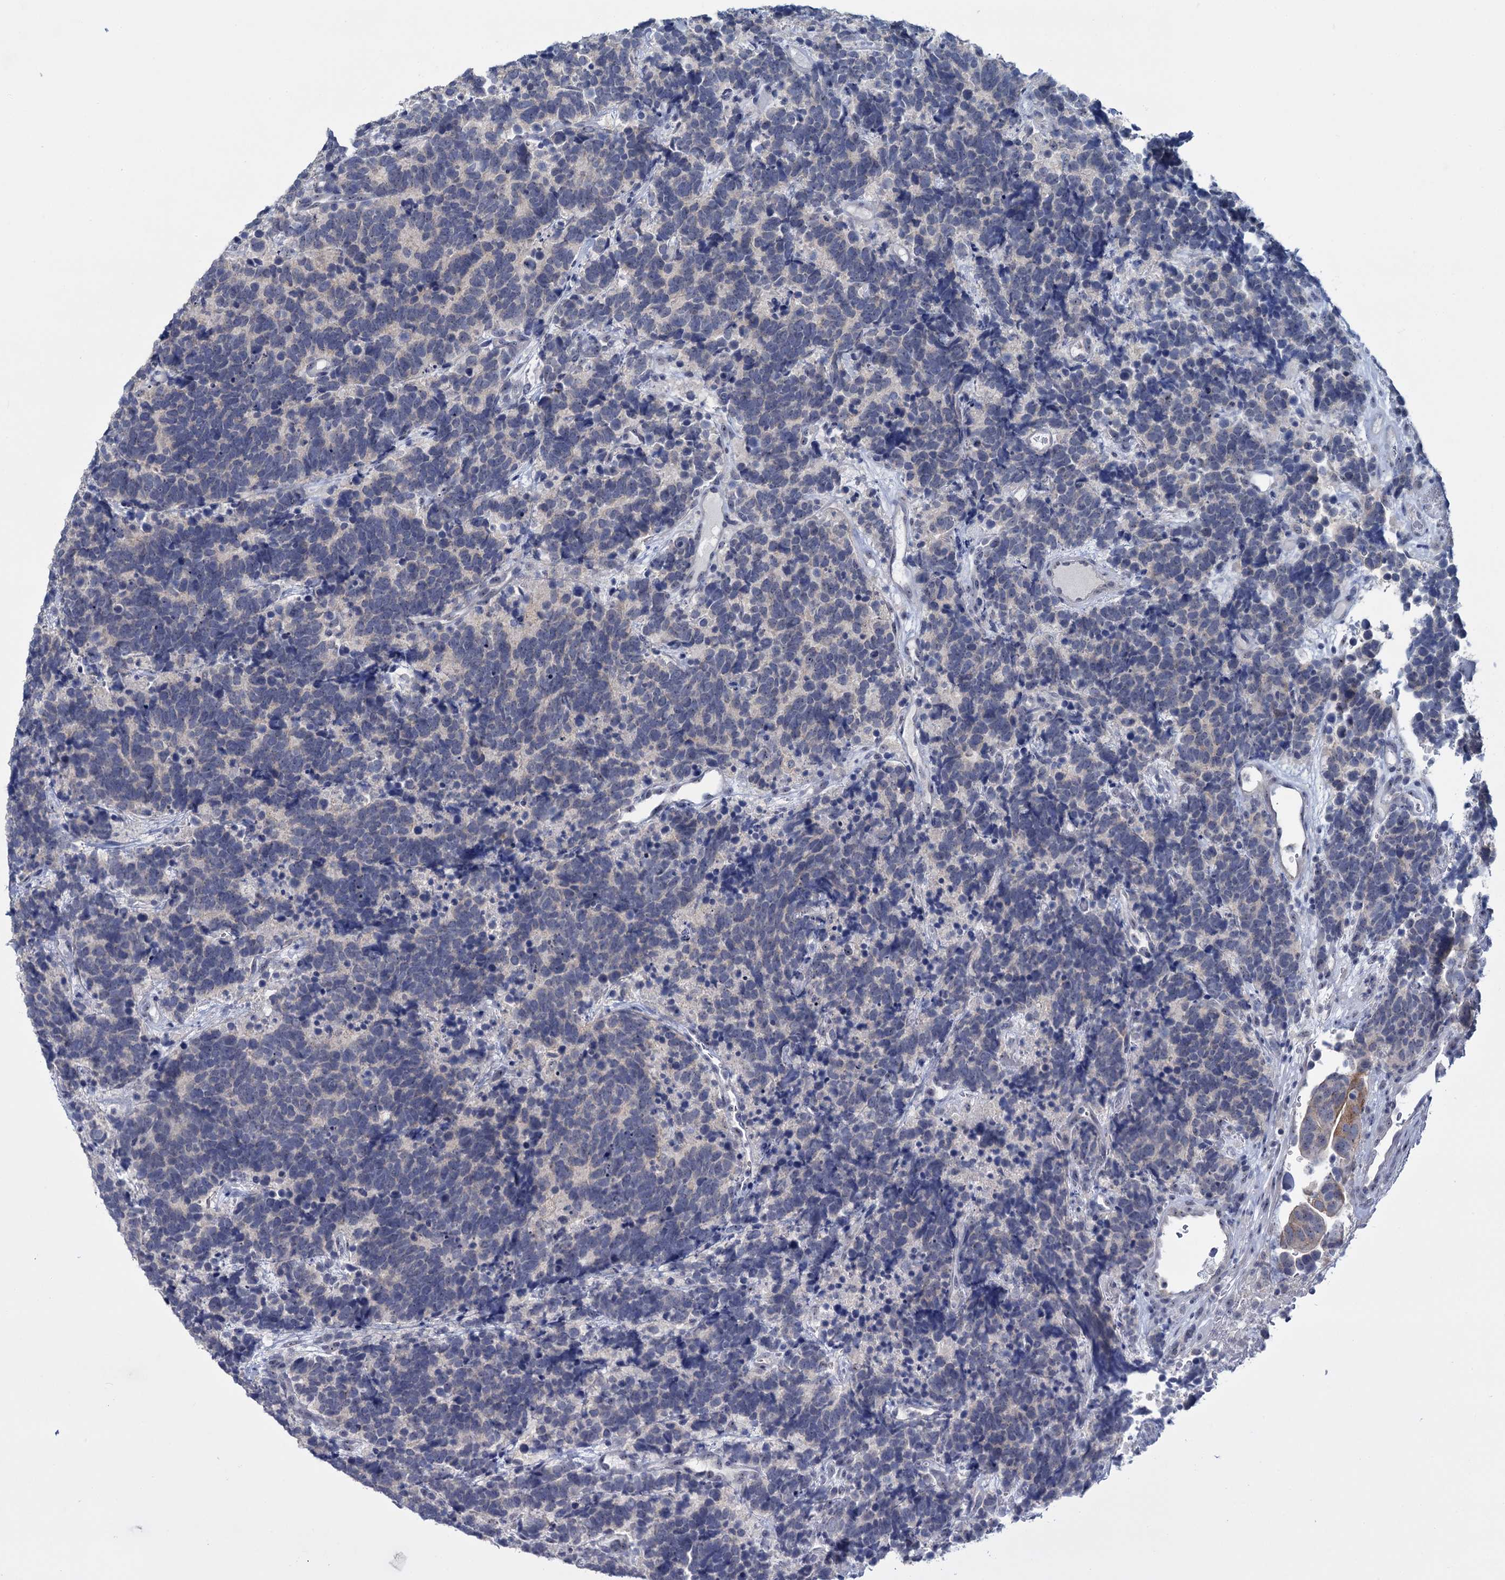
{"staining": {"intensity": "negative", "quantity": "none", "location": "none"}, "tissue": "carcinoid", "cell_type": "Tumor cells", "image_type": "cancer", "snomed": [{"axis": "morphology", "description": "Carcinoma, NOS"}, {"axis": "morphology", "description": "Carcinoid, malignant, NOS"}, {"axis": "topography", "description": "Urinary bladder"}], "caption": "Carcinoid was stained to show a protein in brown. There is no significant positivity in tumor cells. The staining was performed using DAB to visualize the protein expression in brown, while the nuclei were stained in blue with hematoxylin (Magnification: 20x).", "gene": "SFN", "patient": {"sex": "male", "age": 57}}